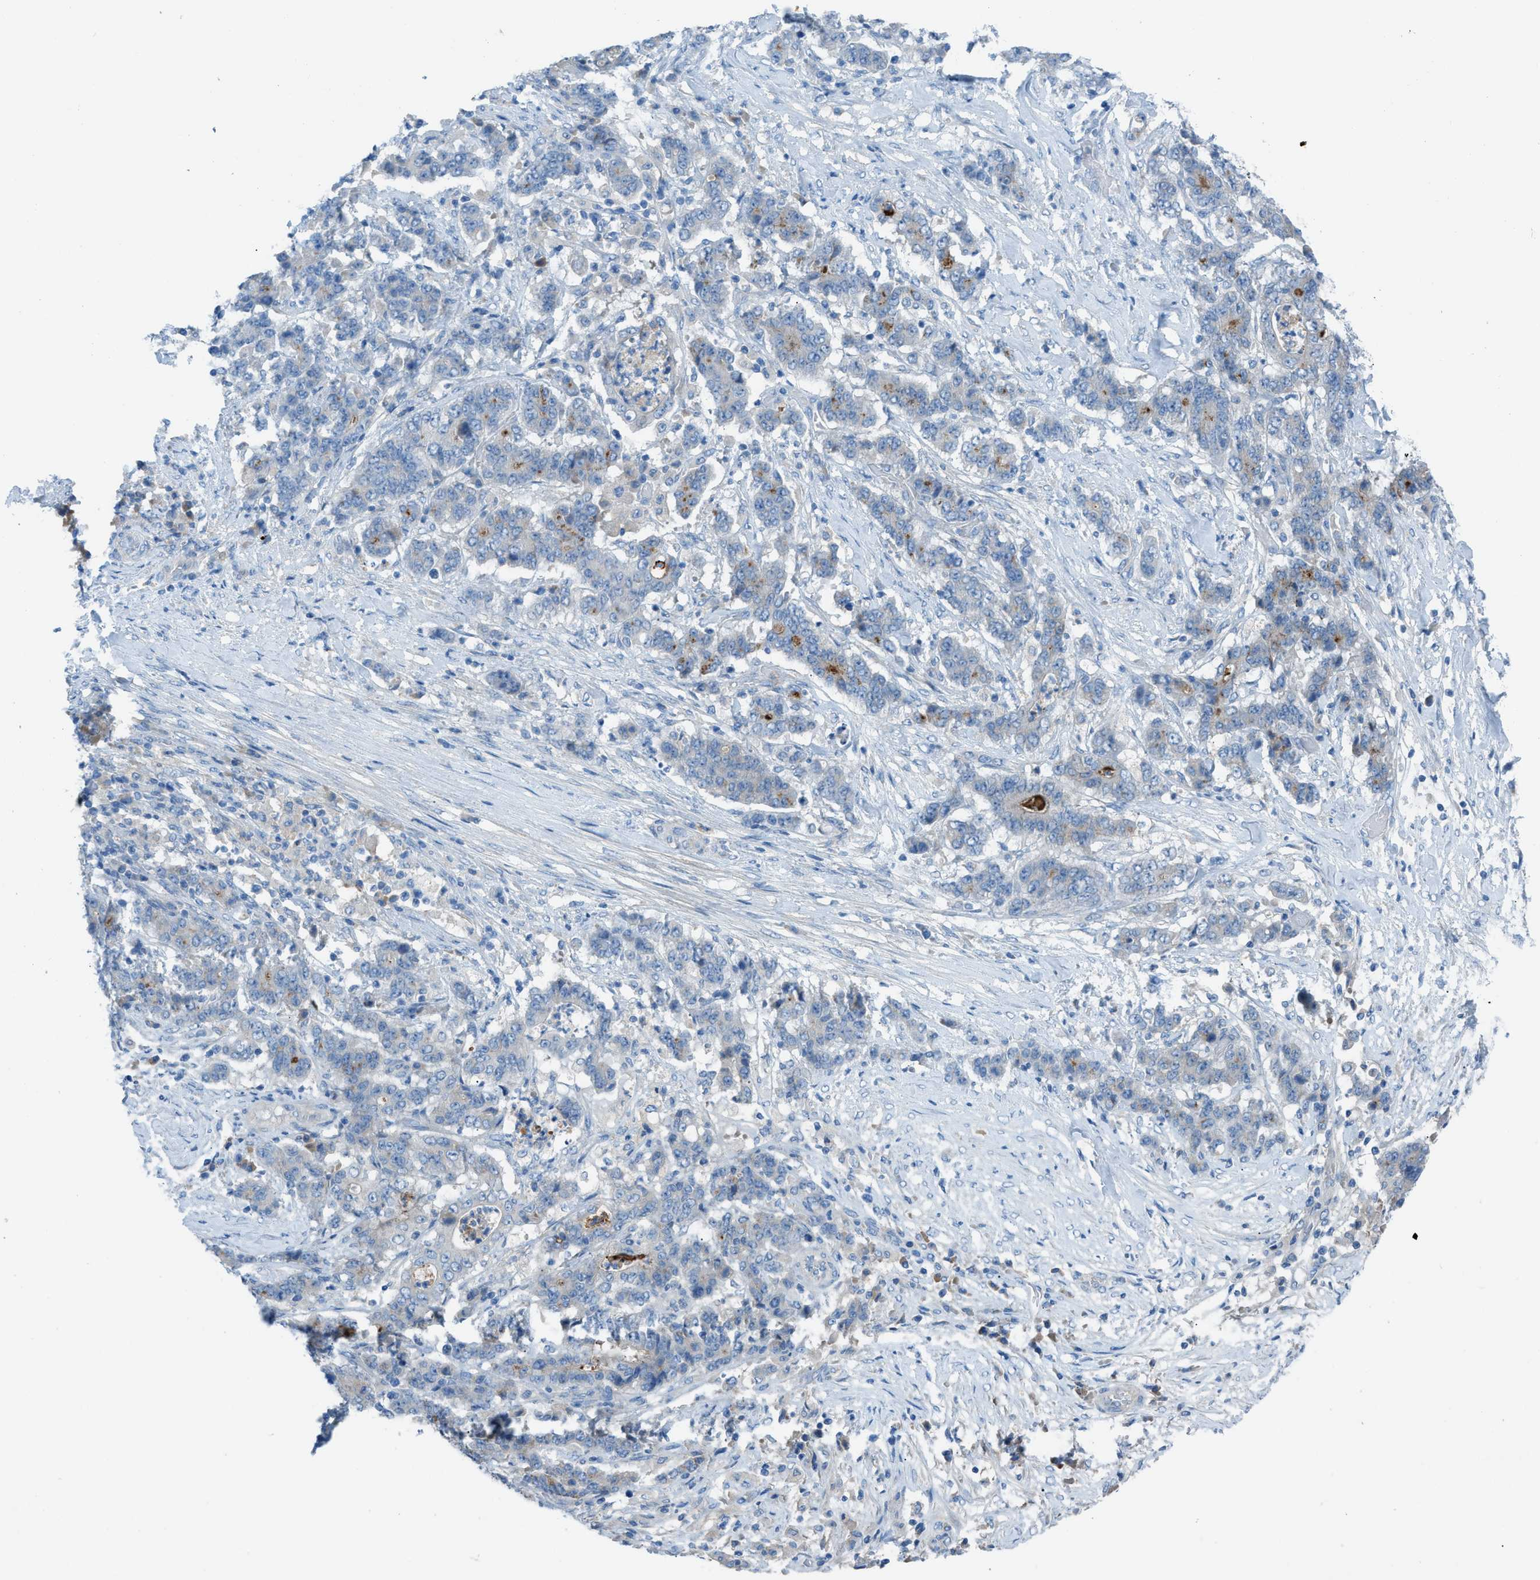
{"staining": {"intensity": "moderate", "quantity": "<25%", "location": "cytoplasmic/membranous"}, "tissue": "stomach cancer", "cell_type": "Tumor cells", "image_type": "cancer", "snomed": [{"axis": "morphology", "description": "Adenocarcinoma, NOS"}, {"axis": "topography", "description": "Stomach"}], "caption": "Immunohistochemical staining of human stomach adenocarcinoma demonstrates low levels of moderate cytoplasmic/membranous staining in about <25% of tumor cells.", "gene": "C5AR2", "patient": {"sex": "female", "age": 73}}